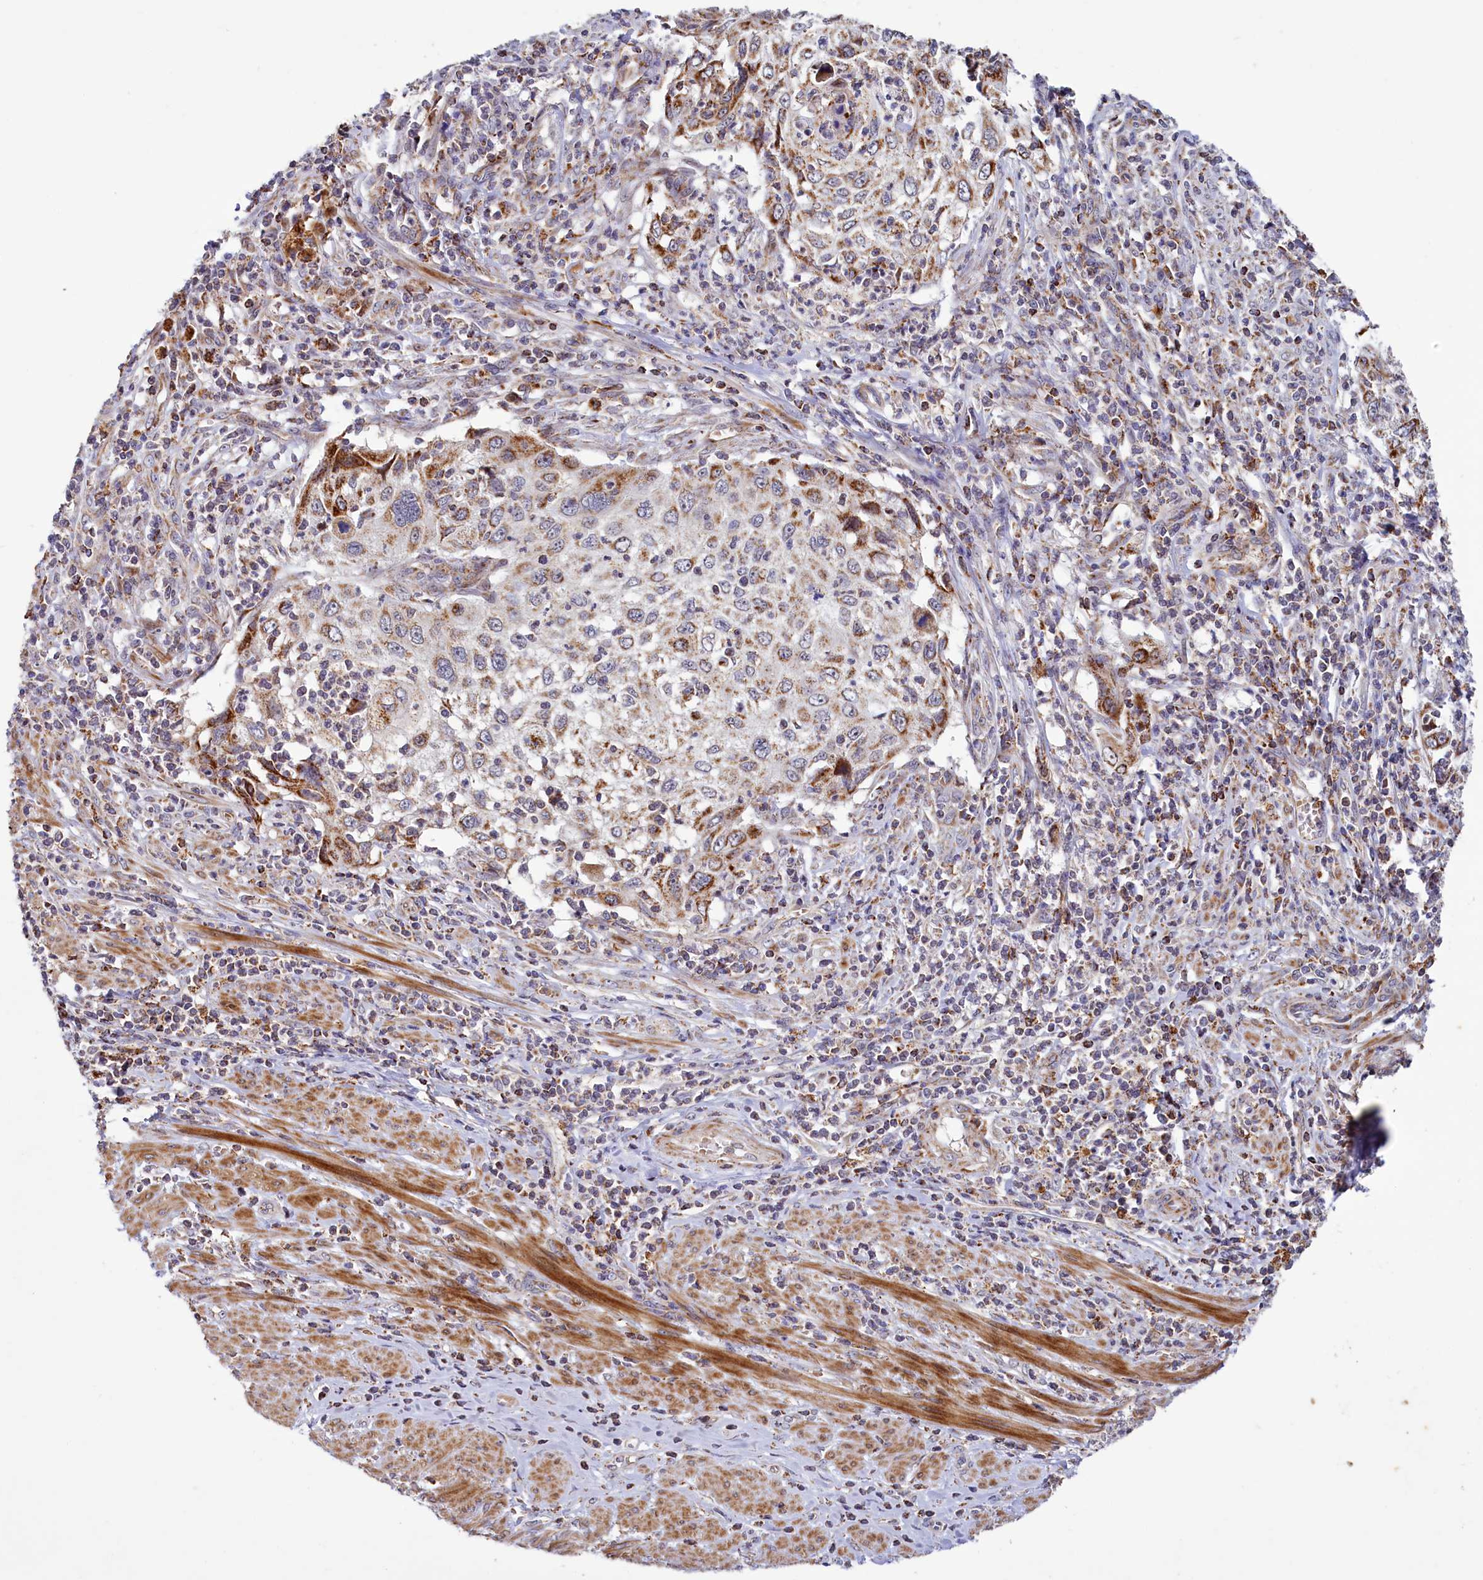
{"staining": {"intensity": "moderate", "quantity": "<25%", "location": "cytoplasmic/membranous"}, "tissue": "cervical cancer", "cell_type": "Tumor cells", "image_type": "cancer", "snomed": [{"axis": "morphology", "description": "Squamous cell carcinoma, NOS"}, {"axis": "topography", "description": "Cervix"}], "caption": "There is low levels of moderate cytoplasmic/membranous positivity in tumor cells of squamous cell carcinoma (cervical), as demonstrated by immunohistochemical staining (brown color).", "gene": "DYNC2H1", "patient": {"sex": "female", "age": 70}}